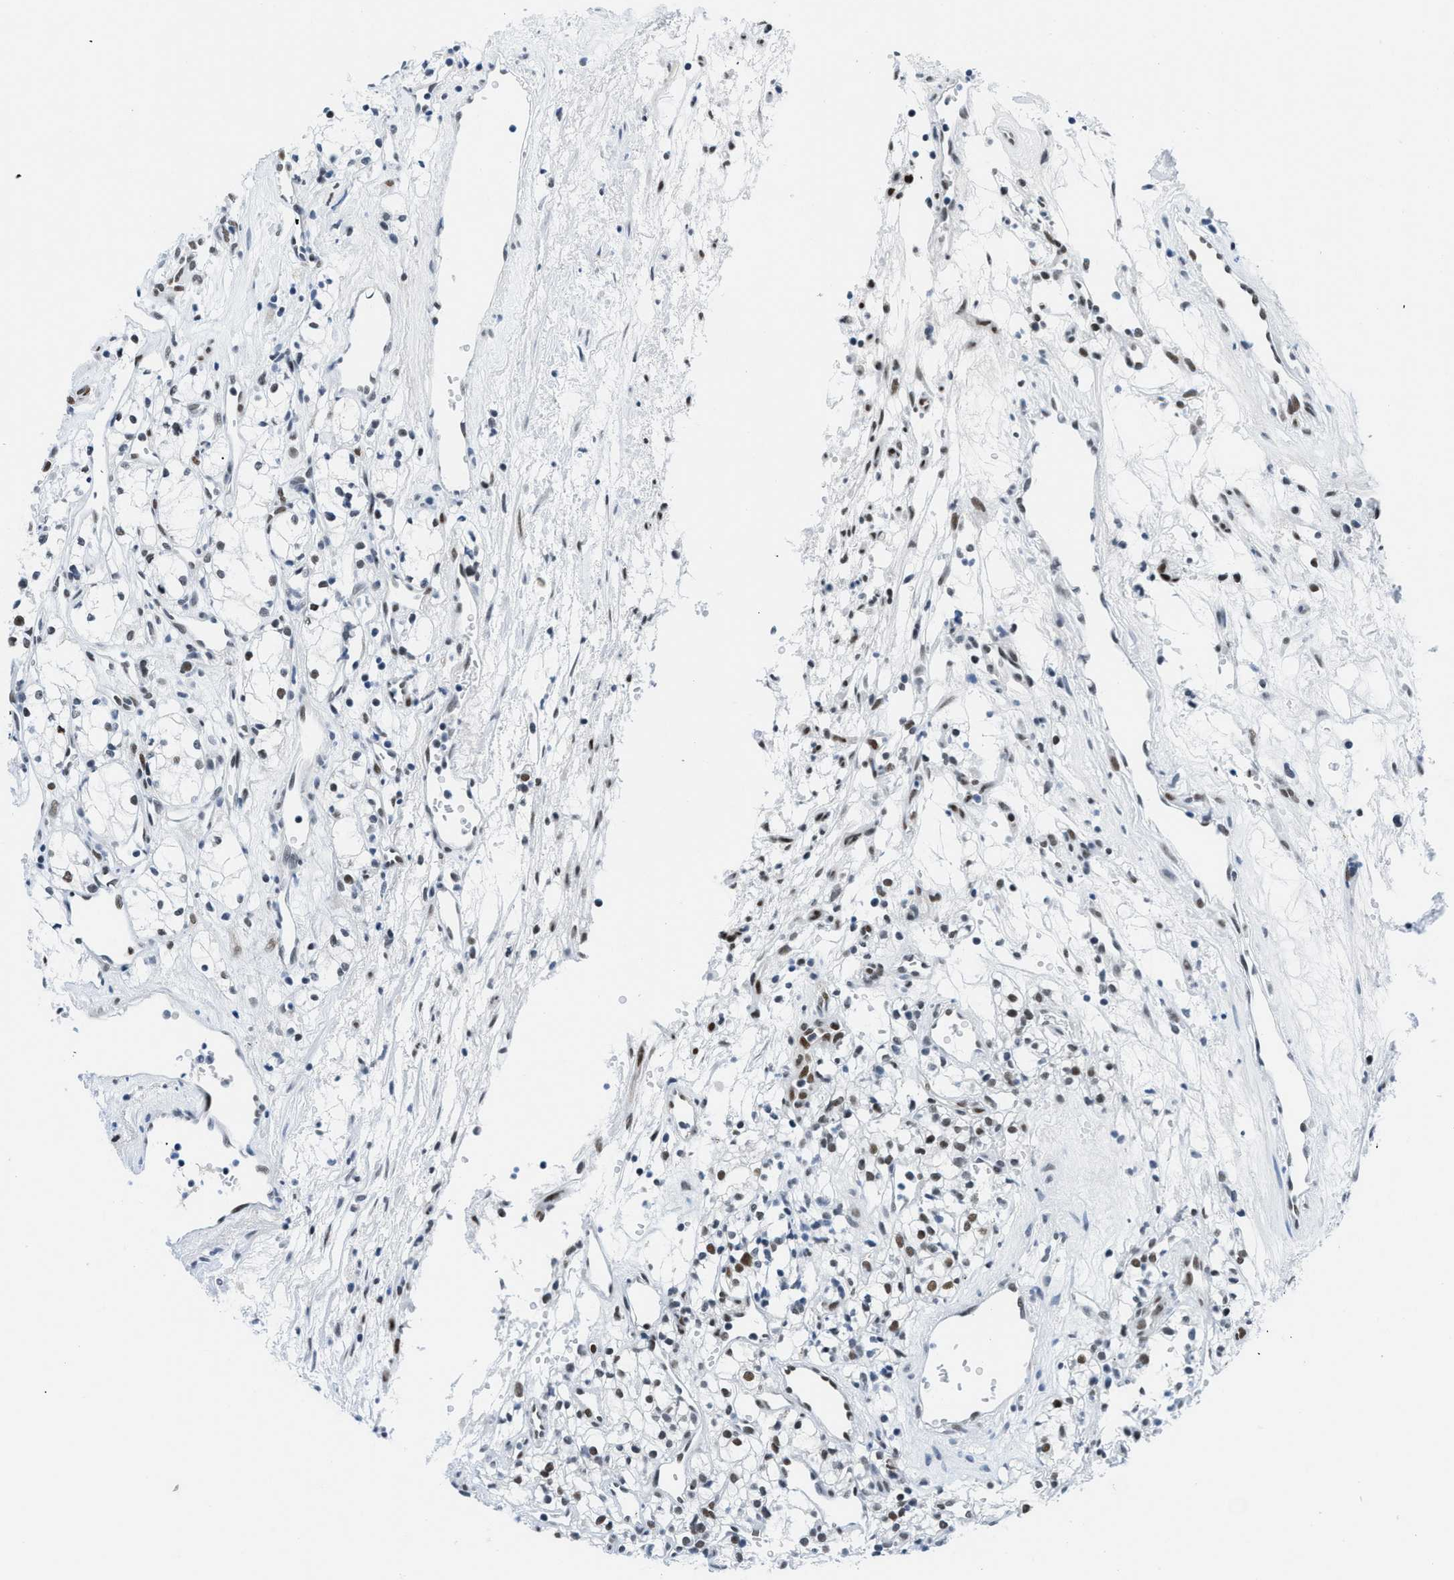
{"staining": {"intensity": "moderate", "quantity": "25%-75%", "location": "nuclear"}, "tissue": "renal cancer", "cell_type": "Tumor cells", "image_type": "cancer", "snomed": [{"axis": "morphology", "description": "Adenocarcinoma, NOS"}, {"axis": "topography", "description": "Kidney"}], "caption": "Immunohistochemistry (DAB) staining of adenocarcinoma (renal) demonstrates moderate nuclear protein expression in approximately 25%-75% of tumor cells.", "gene": "SMARCAD1", "patient": {"sex": "male", "age": 59}}